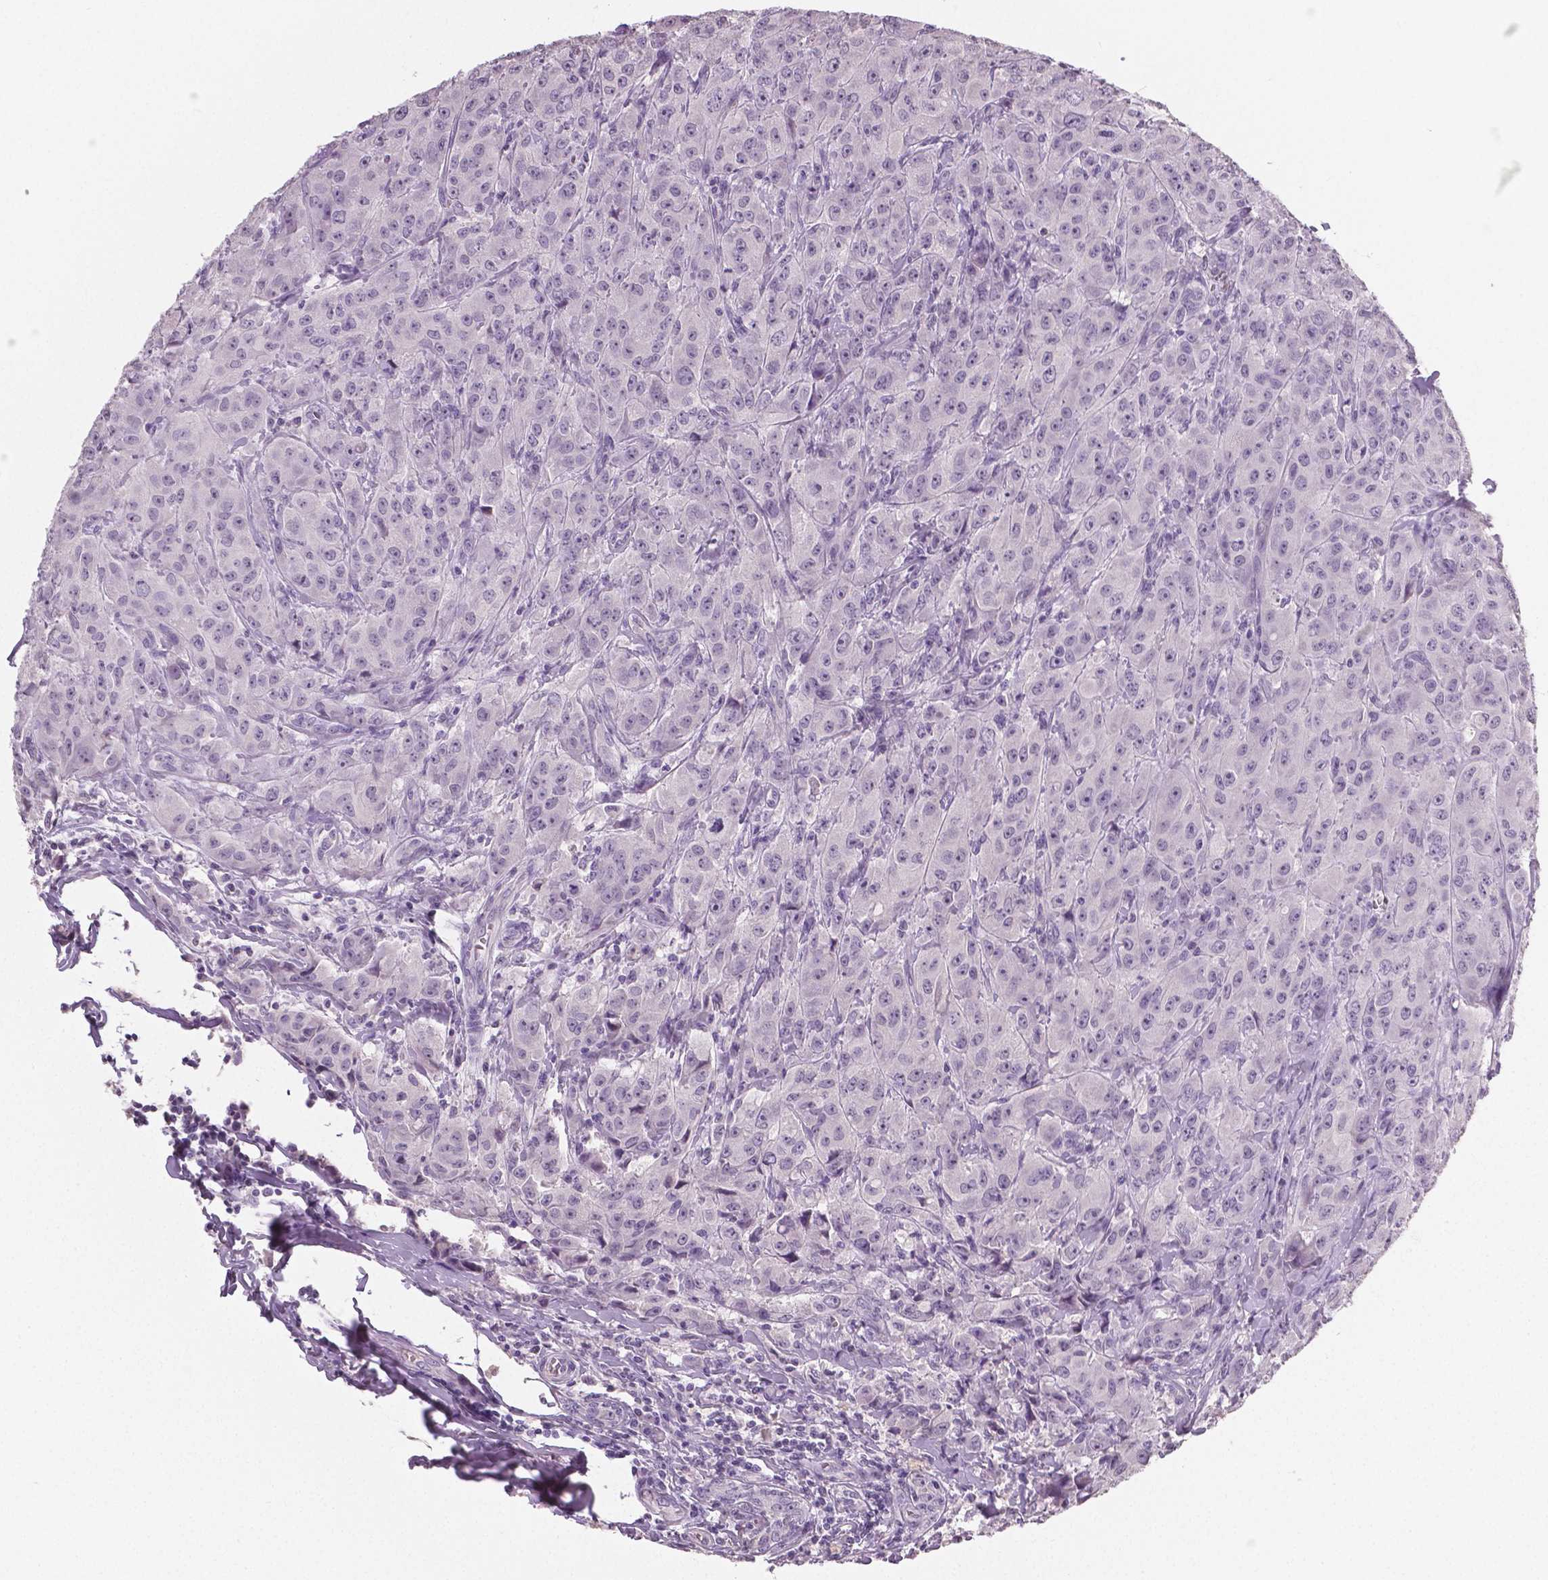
{"staining": {"intensity": "negative", "quantity": "none", "location": "none"}, "tissue": "breast cancer", "cell_type": "Tumor cells", "image_type": "cancer", "snomed": [{"axis": "morphology", "description": "Duct carcinoma"}, {"axis": "topography", "description": "Breast"}], "caption": "There is no significant positivity in tumor cells of breast cancer.", "gene": "NECAB1", "patient": {"sex": "female", "age": 43}}